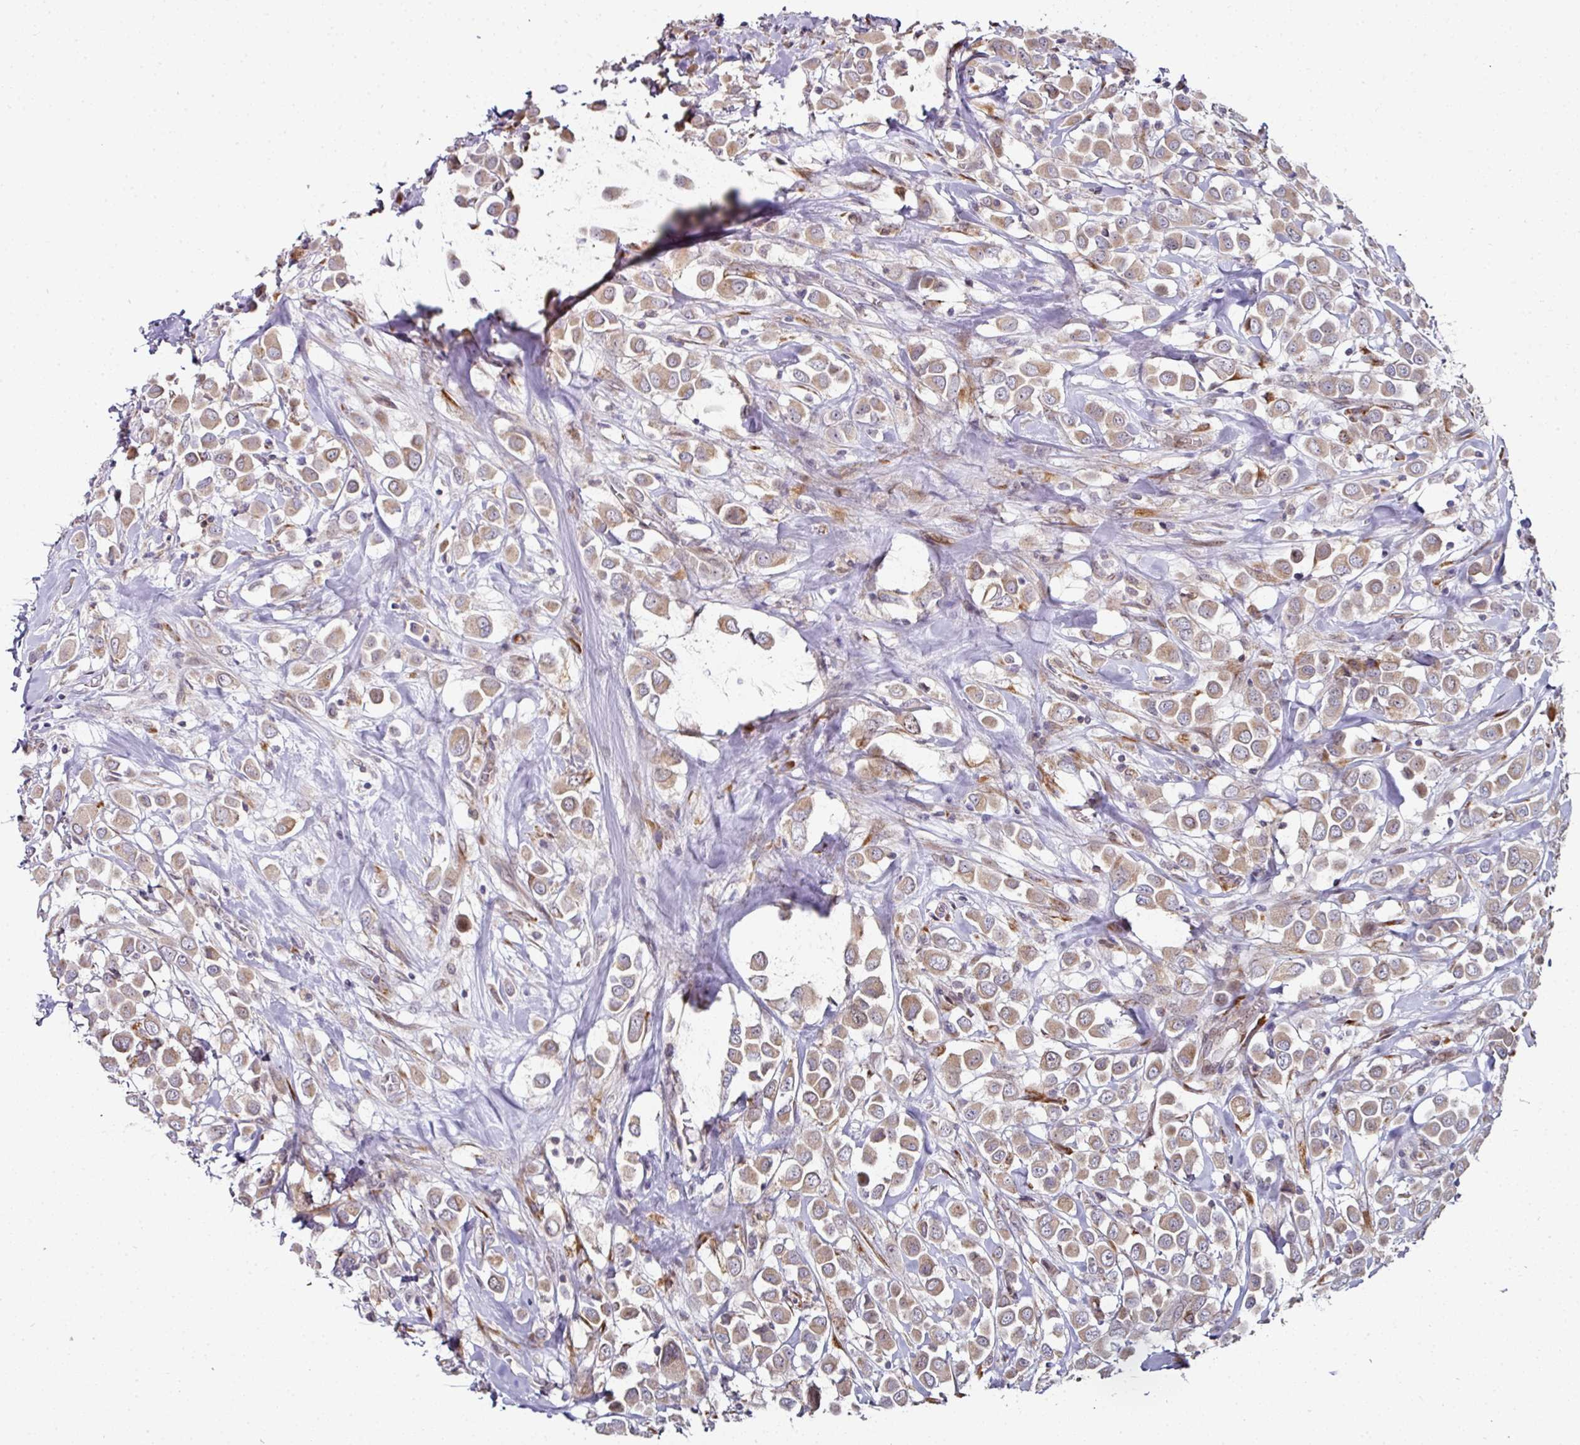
{"staining": {"intensity": "moderate", "quantity": ">75%", "location": "cytoplasmic/membranous"}, "tissue": "breast cancer", "cell_type": "Tumor cells", "image_type": "cancer", "snomed": [{"axis": "morphology", "description": "Duct carcinoma"}, {"axis": "topography", "description": "Breast"}], "caption": "A high-resolution image shows immunohistochemistry (IHC) staining of breast cancer (intraductal carcinoma), which exhibits moderate cytoplasmic/membranous positivity in approximately >75% of tumor cells.", "gene": "APOLD1", "patient": {"sex": "female", "age": 61}}